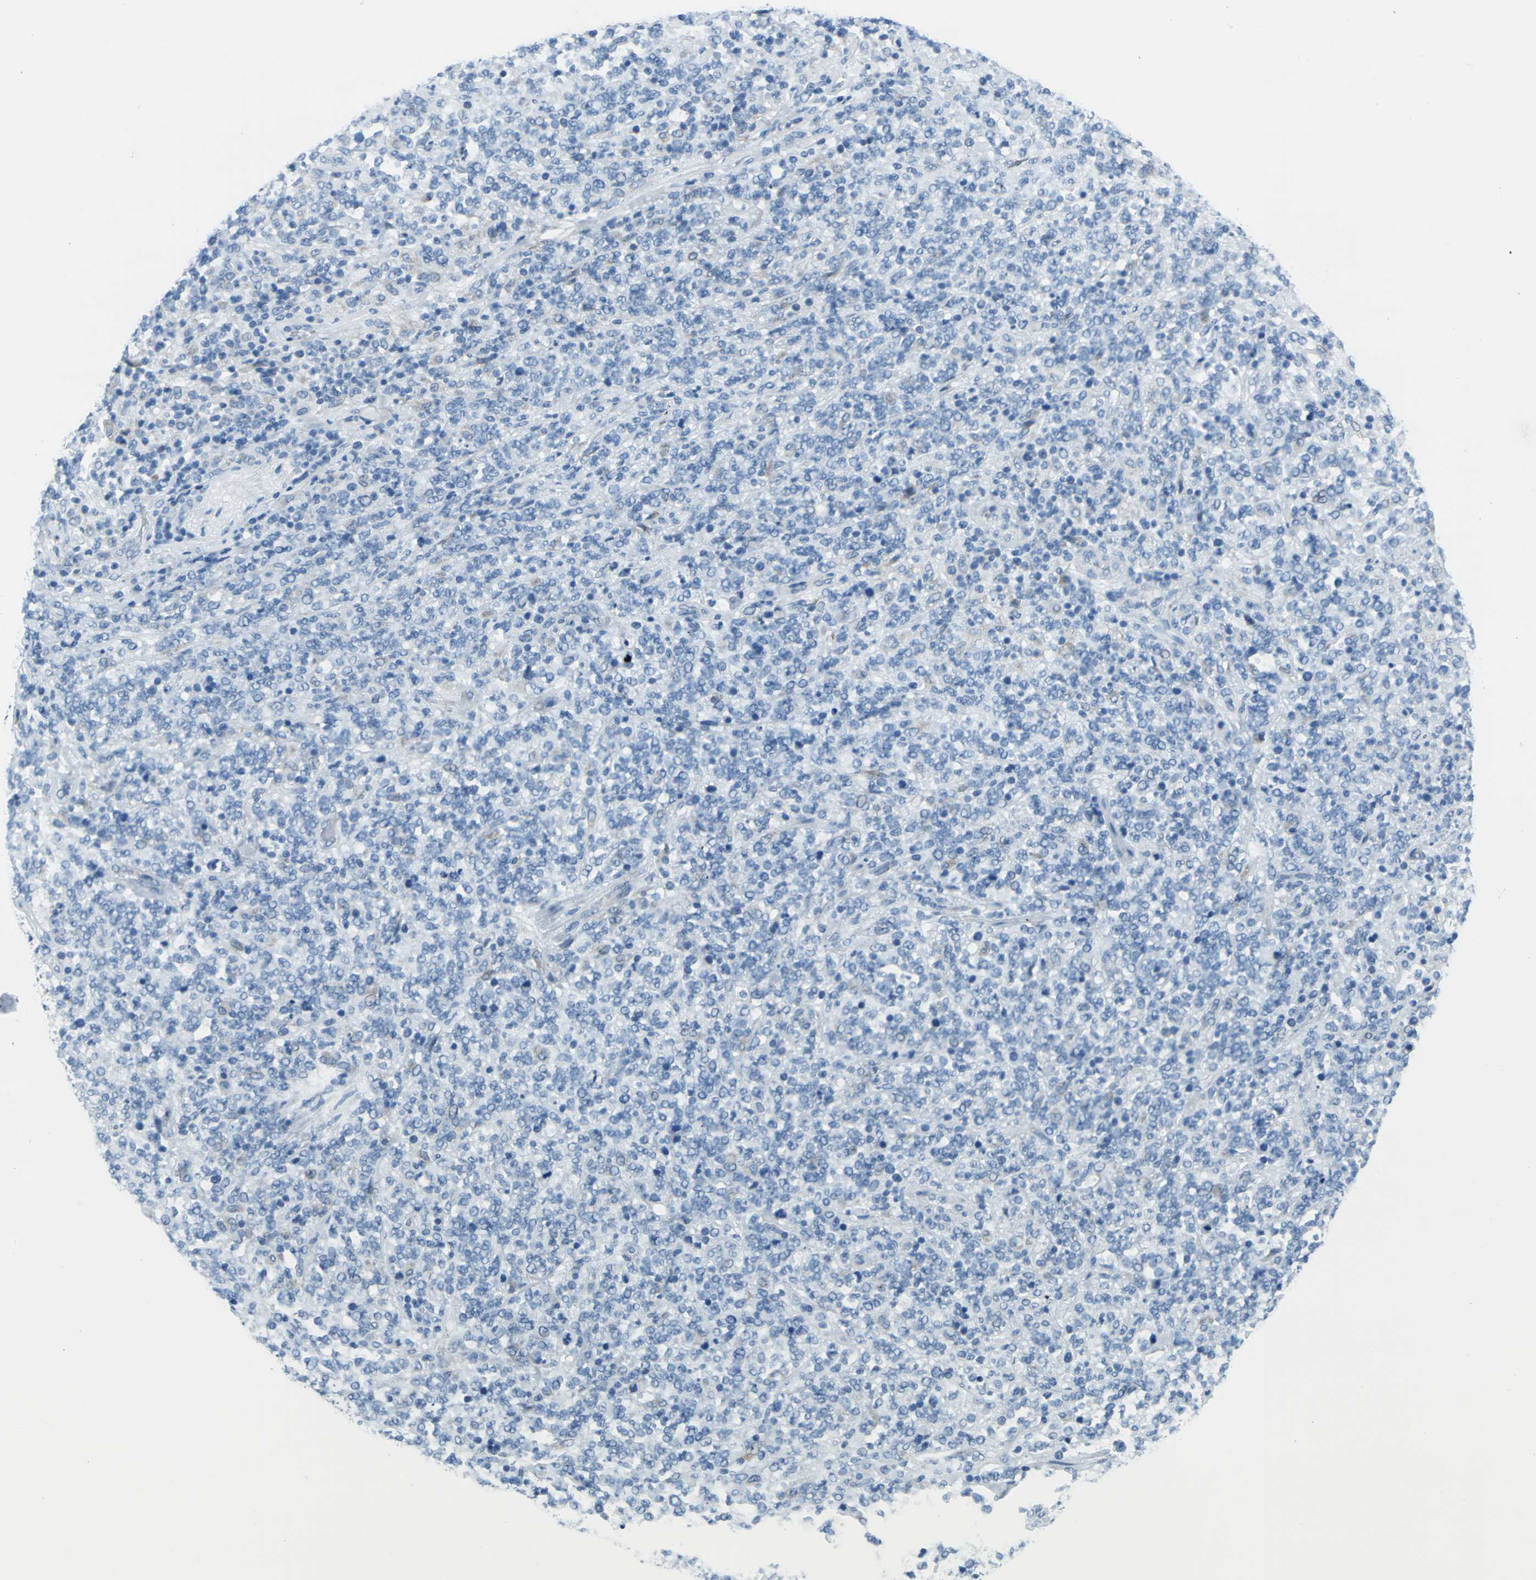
{"staining": {"intensity": "negative", "quantity": "none", "location": "none"}, "tissue": "lymphoma", "cell_type": "Tumor cells", "image_type": "cancer", "snomed": [{"axis": "morphology", "description": "Malignant lymphoma, non-Hodgkin's type, High grade"}, {"axis": "topography", "description": "Soft tissue"}], "caption": "Immunohistochemistry (IHC) image of neoplastic tissue: lymphoma stained with DAB reveals no significant protein expression in tumor cells.", "gene": "CYB5A", "patient": {"sex": "male", "age": 18}}